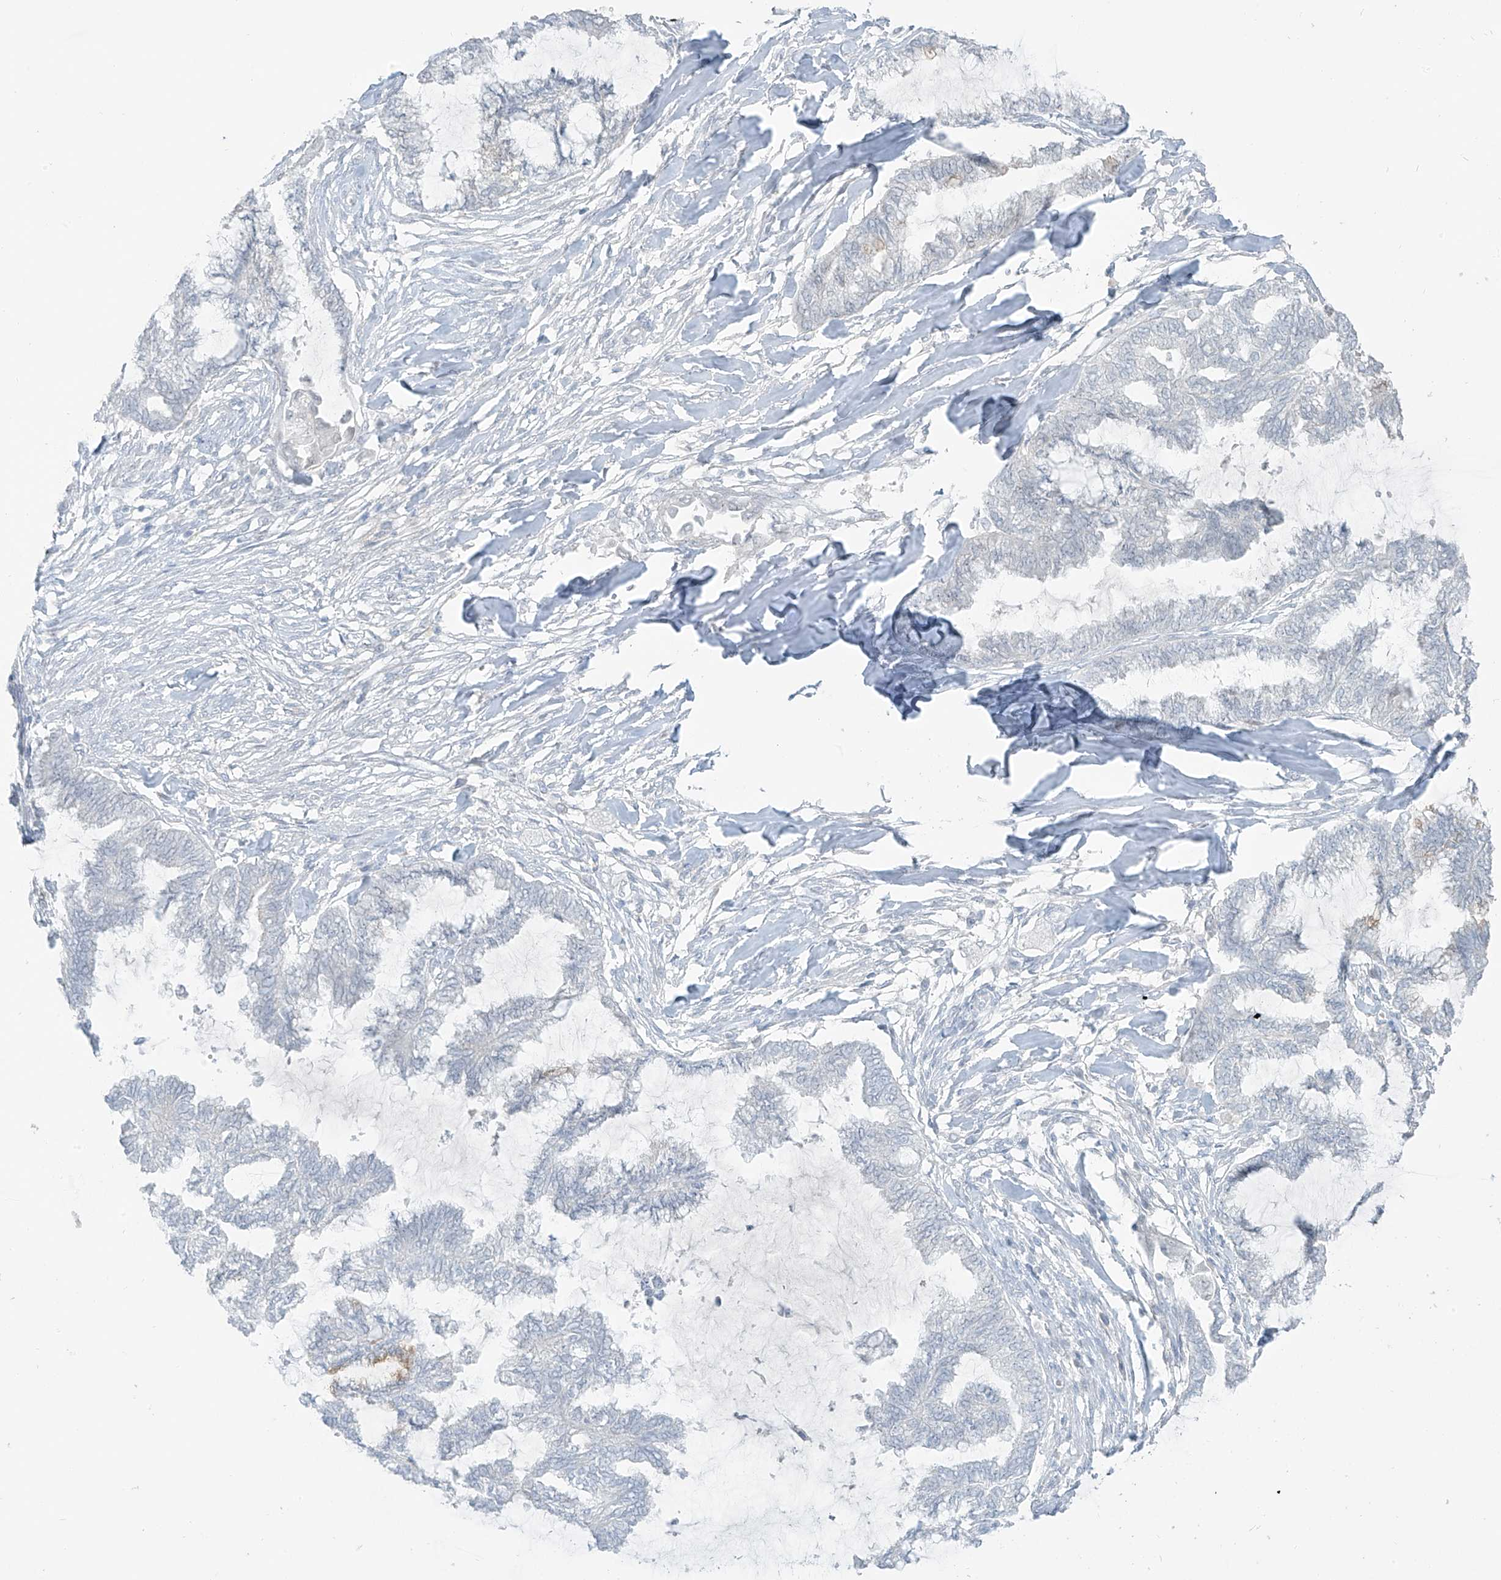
{"staining": {"intensity": "negative", "quantity": "none", "location": "none"}, "tissue": "endometrial cancer", "cell_type": "Tumor cells", "image_type": "cancer", "snomed": [{"axis": "morphology", "description": "Adenocarcinoma, NOS"}, {"axis": "topography", "description": "Endometrium"}], "caption": "Tumor cells are negative for protein expression in human endometrial cancer. (Stains: DAB immunohistochemistry (IHC) with hematoxylin counter stain, Microscopy: brightfield microscopy at high magnification).", "gene": "PRDM6", "patient": {"sex": "female", "age": 86}}